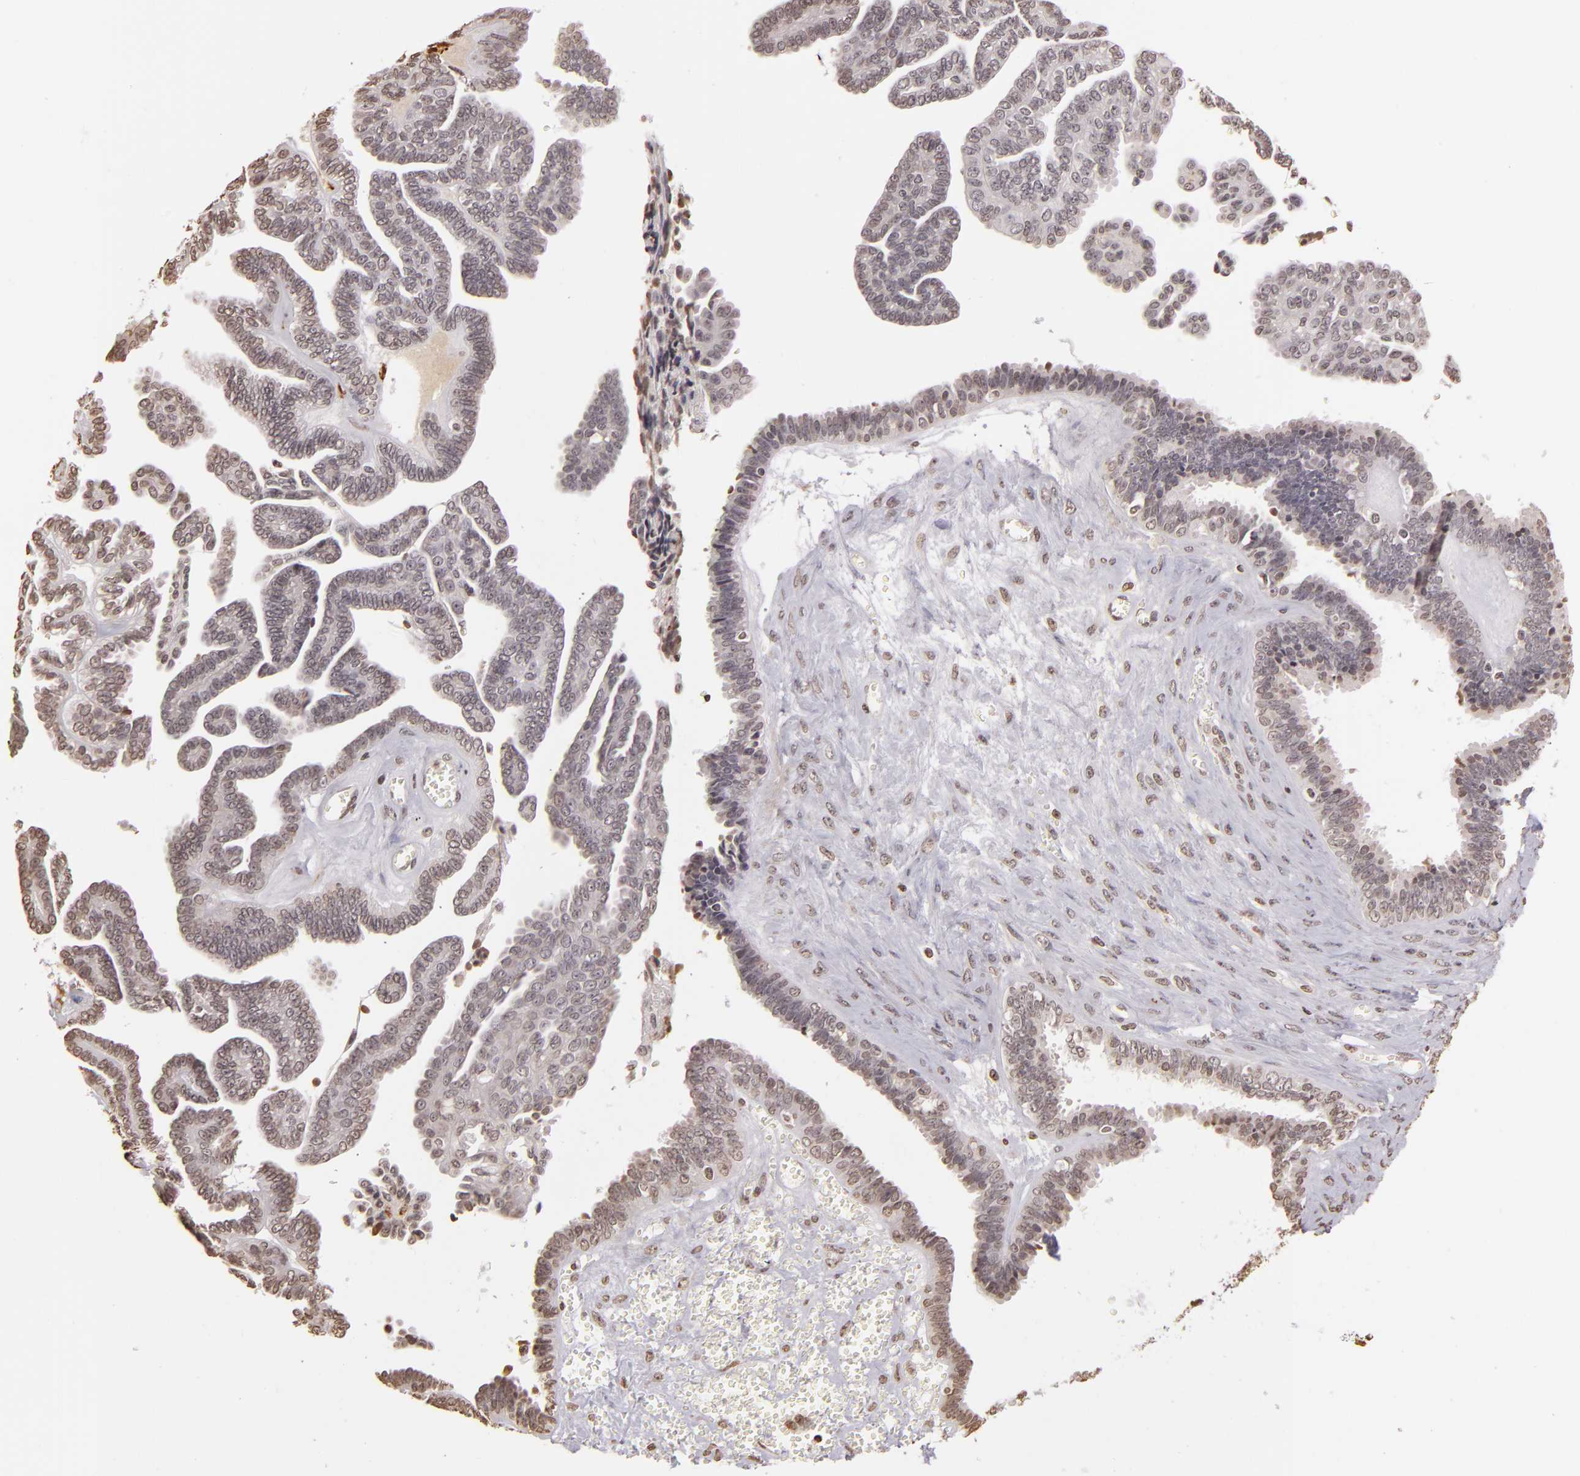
{"staining": {"intensity": "weak", "quantity": ">75%", "location": "nuclear"}, "tissue": "ovarian cancer", "cell_type": "Tumor cells", "image_type": "cancer", "snomed": [{"axis": "morphology", "description": "Cystadenocarcinoma, serous, NOS"}, {"axis": "topography", "description": "Ovary"}], "caption": "Weak nuclear expression for a protein is present in approximately >75% of tumor cells of ovarian serous cystadenocarcinoma using immunohistochemistry.", "gene": "THRB", "patient": {"sex": "female", "age": 71}}